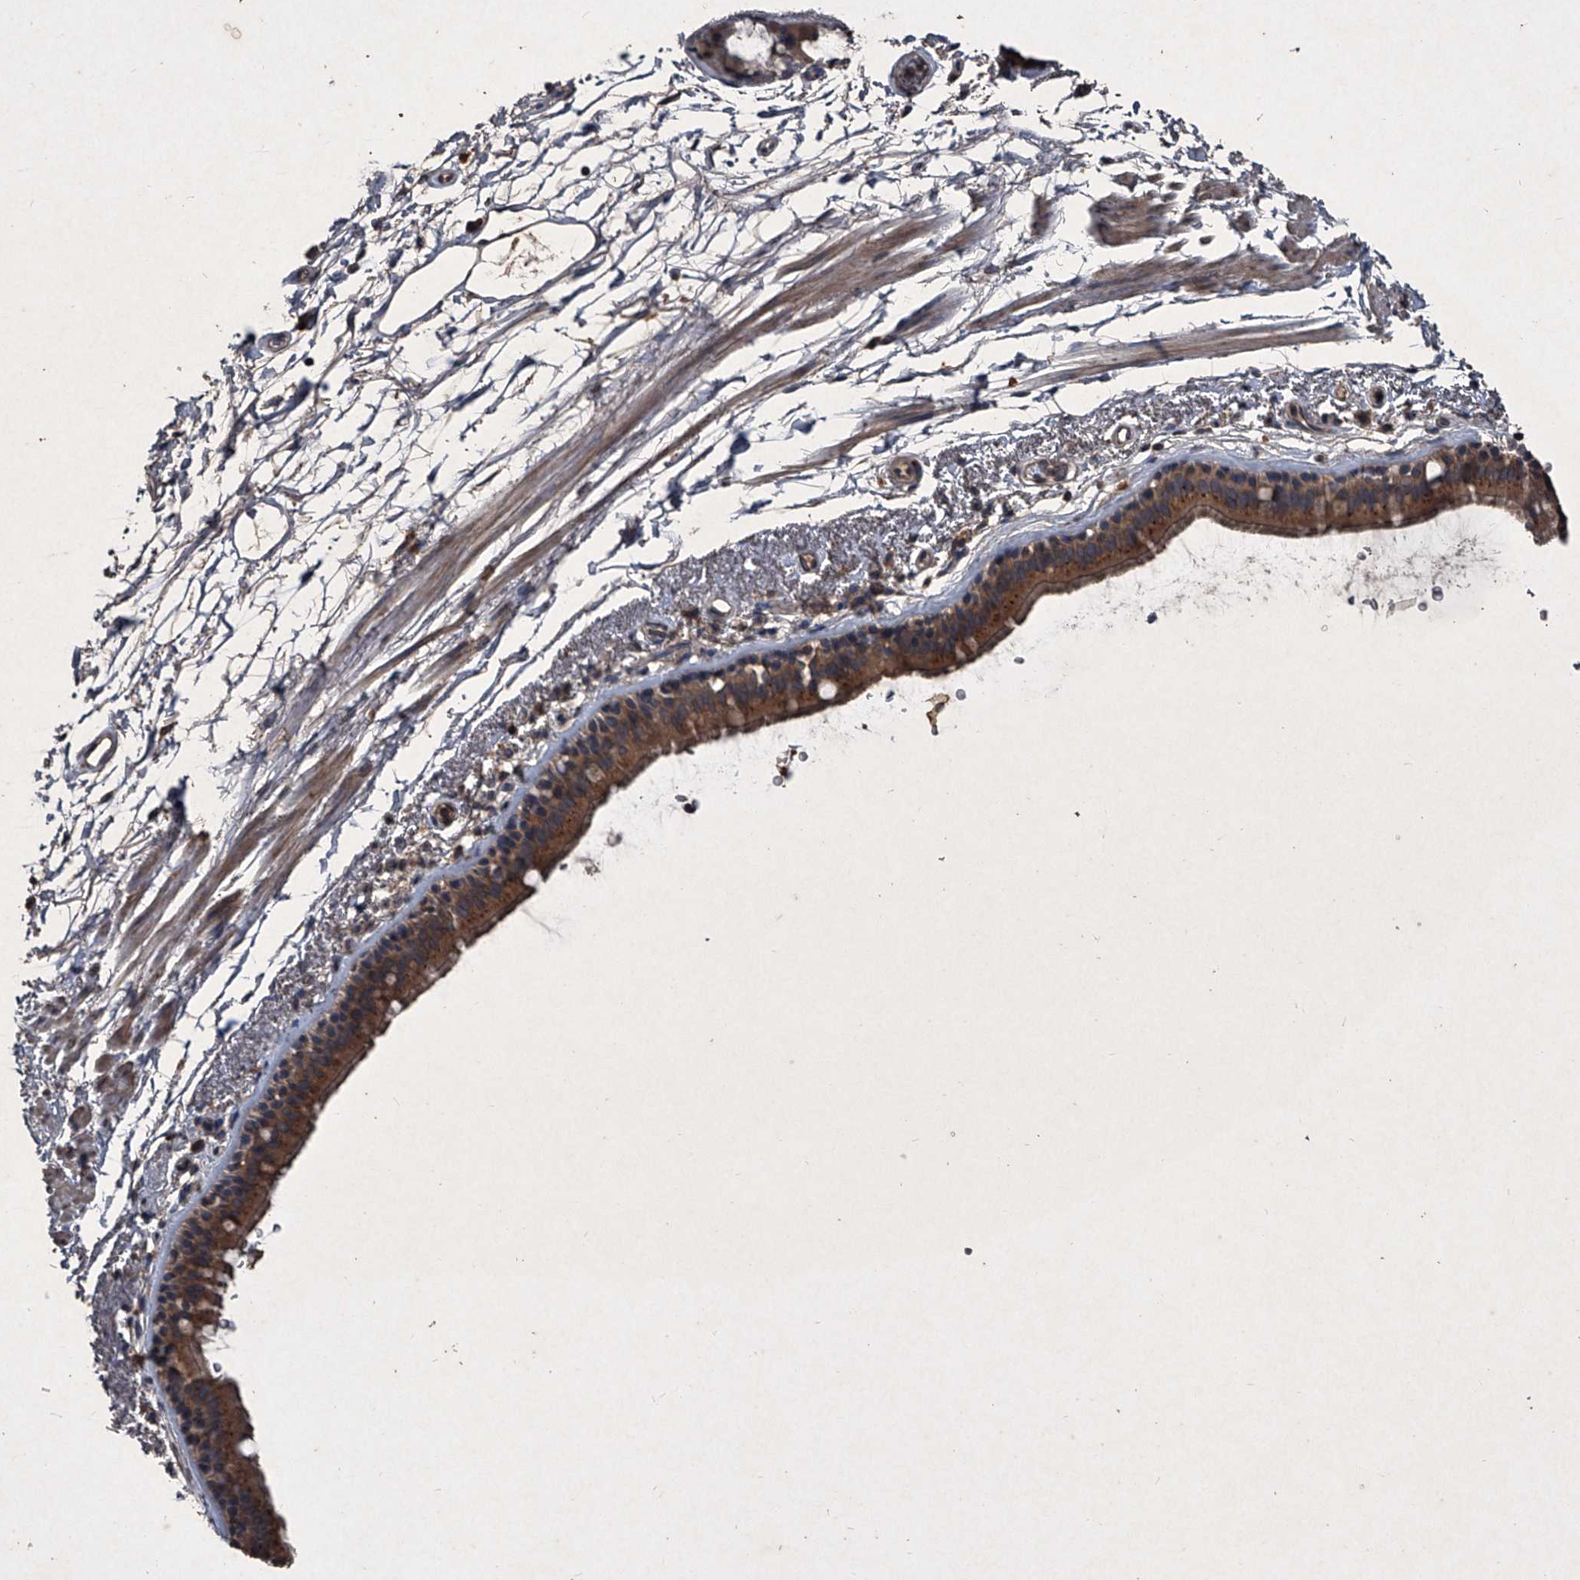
{"staining": {"intensity": "moderate", "quantity": ">75%", "location": "cytoplasmic/membranous"}, "tissue": "bronchus", "cell_type": "Respiratory epithelial cells", "image_type": "normal", "snomed": [{"axis": "morphology", "description": "Normal tissue, NOS"}, {"axis": "topography", "description": "Lymph node"}, {"axis": "topography", "description": "Bronchus"}], "caption": "Protein positivity by IHC demonstrates moderate cytoplasmic/membranous staining in about >75% of respiratory epithelial cells in normal bronchus. The protein is stained brown, and the nuclei are stained in blue (DAB (3,3'-diaminobenzidine) IHC with brightfield microscopy, high magnification).", "gene": "MAPKAP1", "patient": {"sex": "female", "age": 70}}